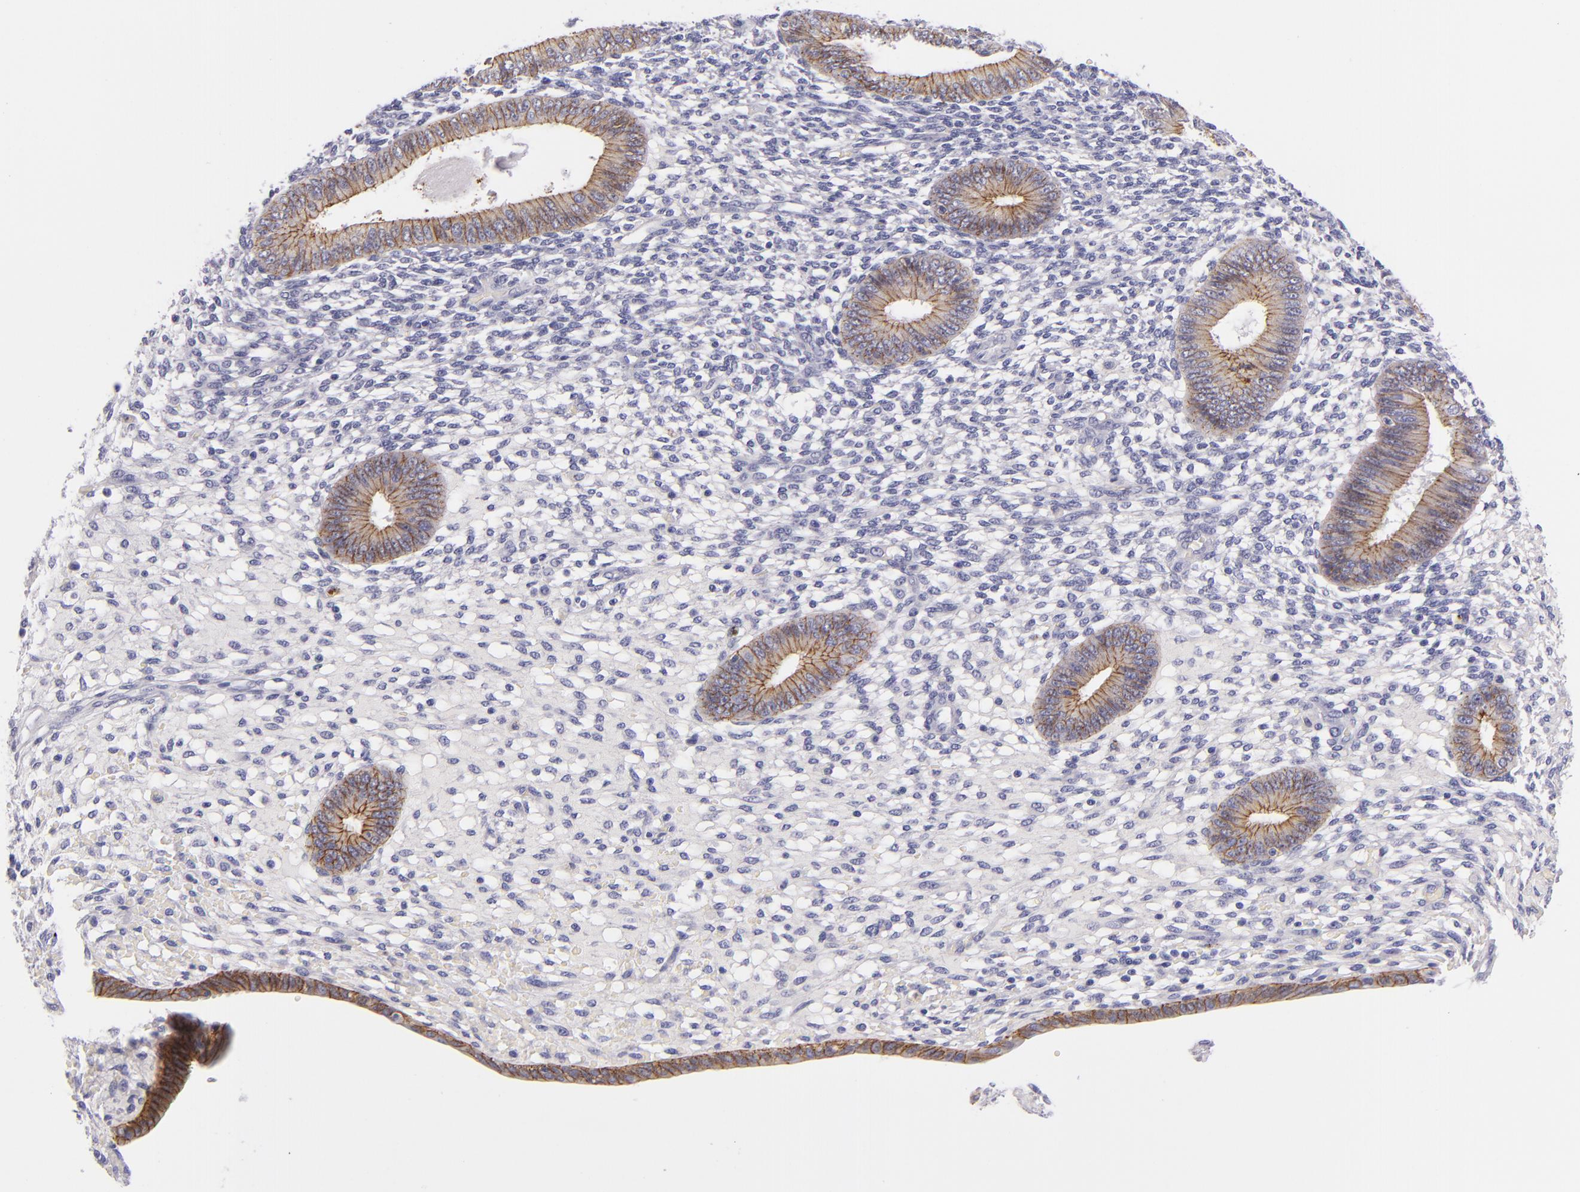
{"staining": {"intensity": "negative", "quantity": "none", "location": "none"}, "tissue": "endometrium", "cell_type": "Cells in endometrial stroma", "image_type": "normal", "snomed": [{"axis": "morphology", "description": "Normal tissue, NOS"}, {"axis": "topography", "description": "Endometrium"}], "caption": "Immunohistochemistry photomicrograph of benign human endometrium stained for a protein (brown), which reveals no positivity in cells in endometrial stroma. Brightfield microscopy of immunohistochemistry (IHC) stained with DAB (3,3'-diaminobenzidine) (brown) and hematoxylin (blue), captured at high magnification.", "gene": "CDH3", "patient": {"sex": "female", "age": 42}}